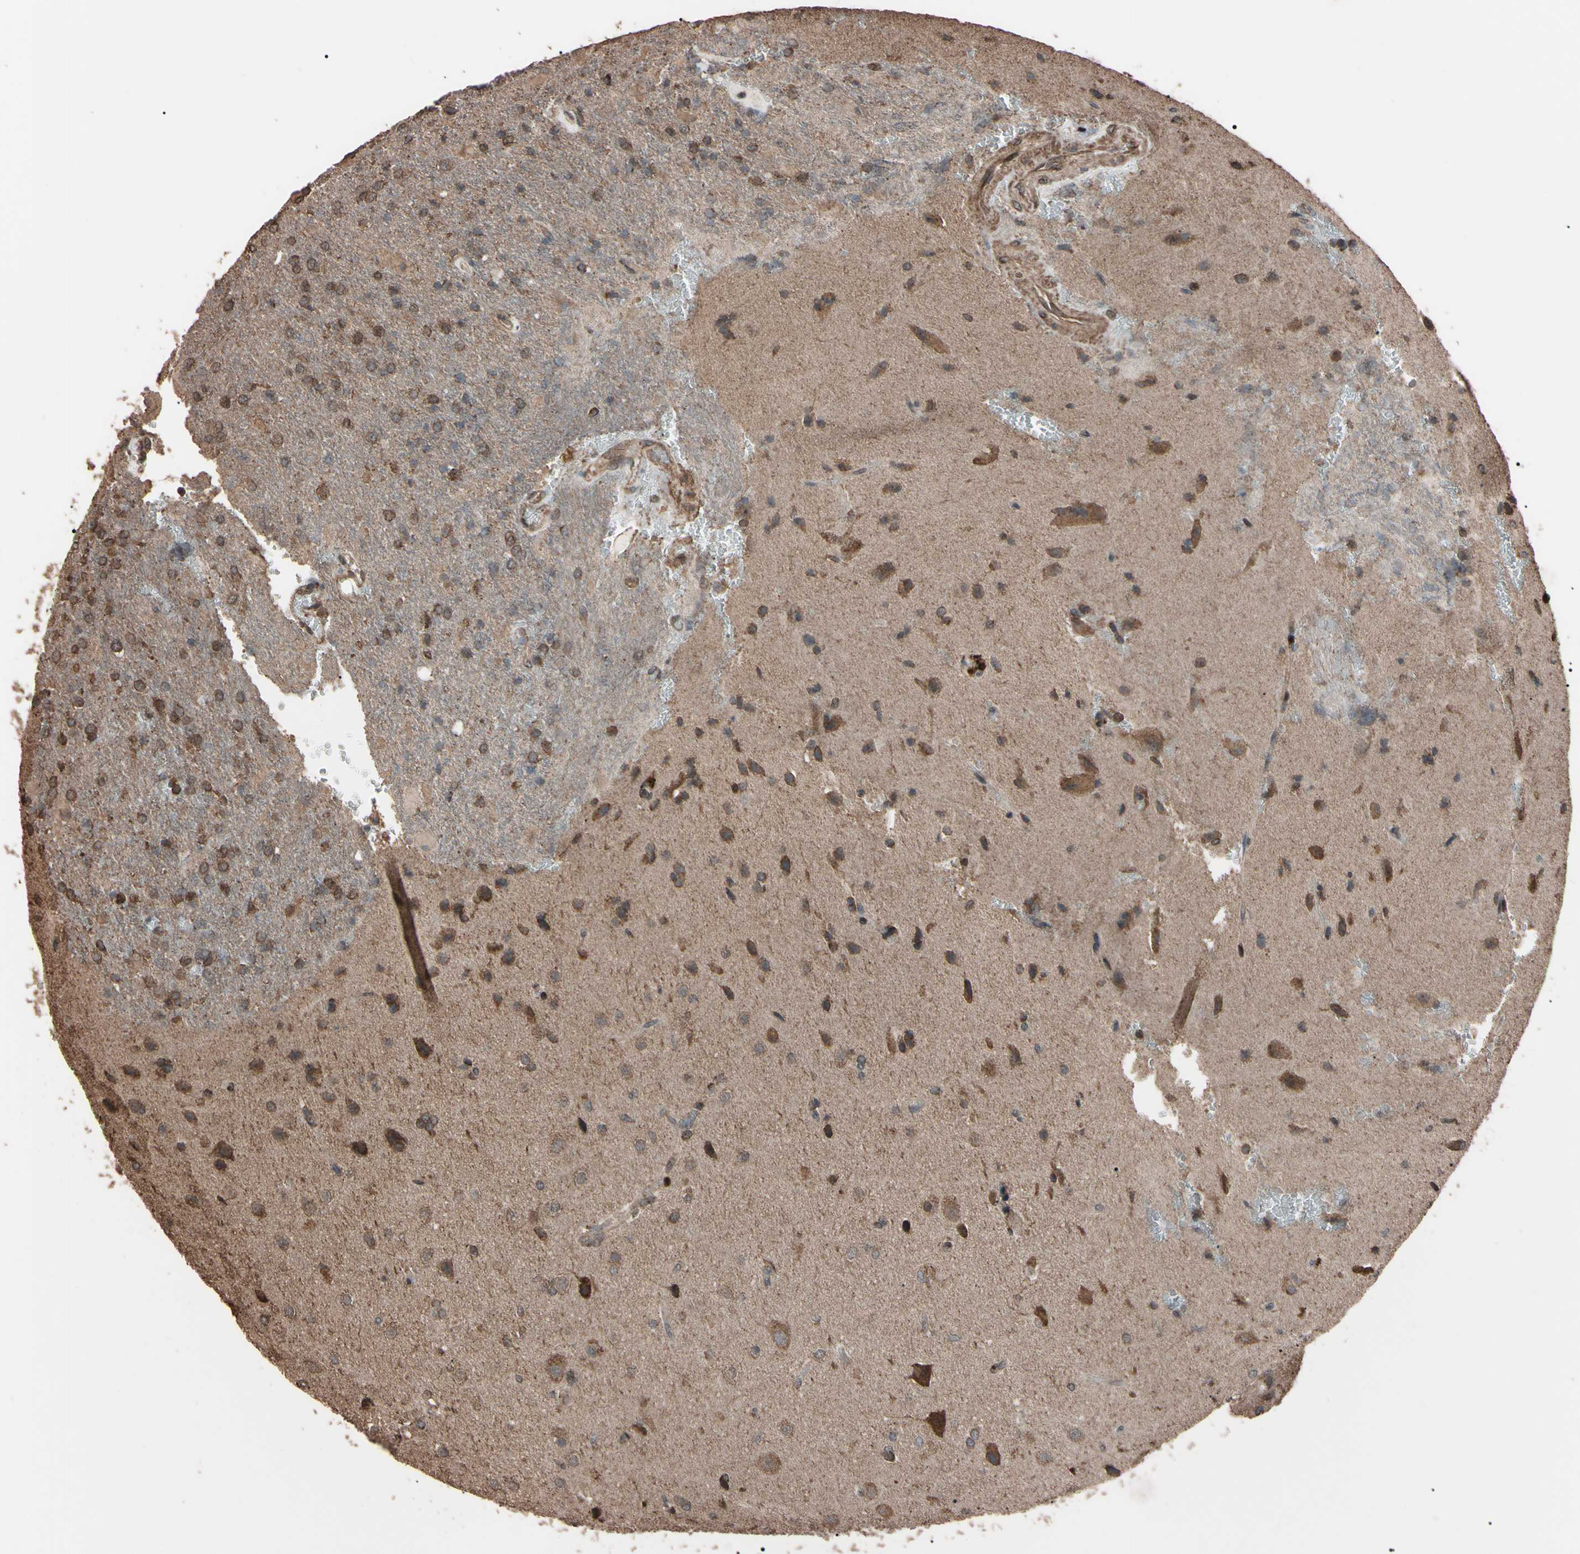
{"staining": {"intensity": "moderate", "quantity": ">75%", "location": "cytoplasmic/membranous"}, "tissue": "glioma", "cell_type": "Tumor cells", "image_type": "cancer", "snomed": [{"axis": "morphology", "description": "Glioma, malignant, High grade"}, {"axis": "topography", "description": "Brain"}], "caption": "Moderate cytoplasmic/membranous positivity for a protein is seen in approximately >75% of tumor cells of malignant high-grade glioma using IHC.", "gene": "TNFRSF1A", "patient": {"sex": "male", "age": 71}}